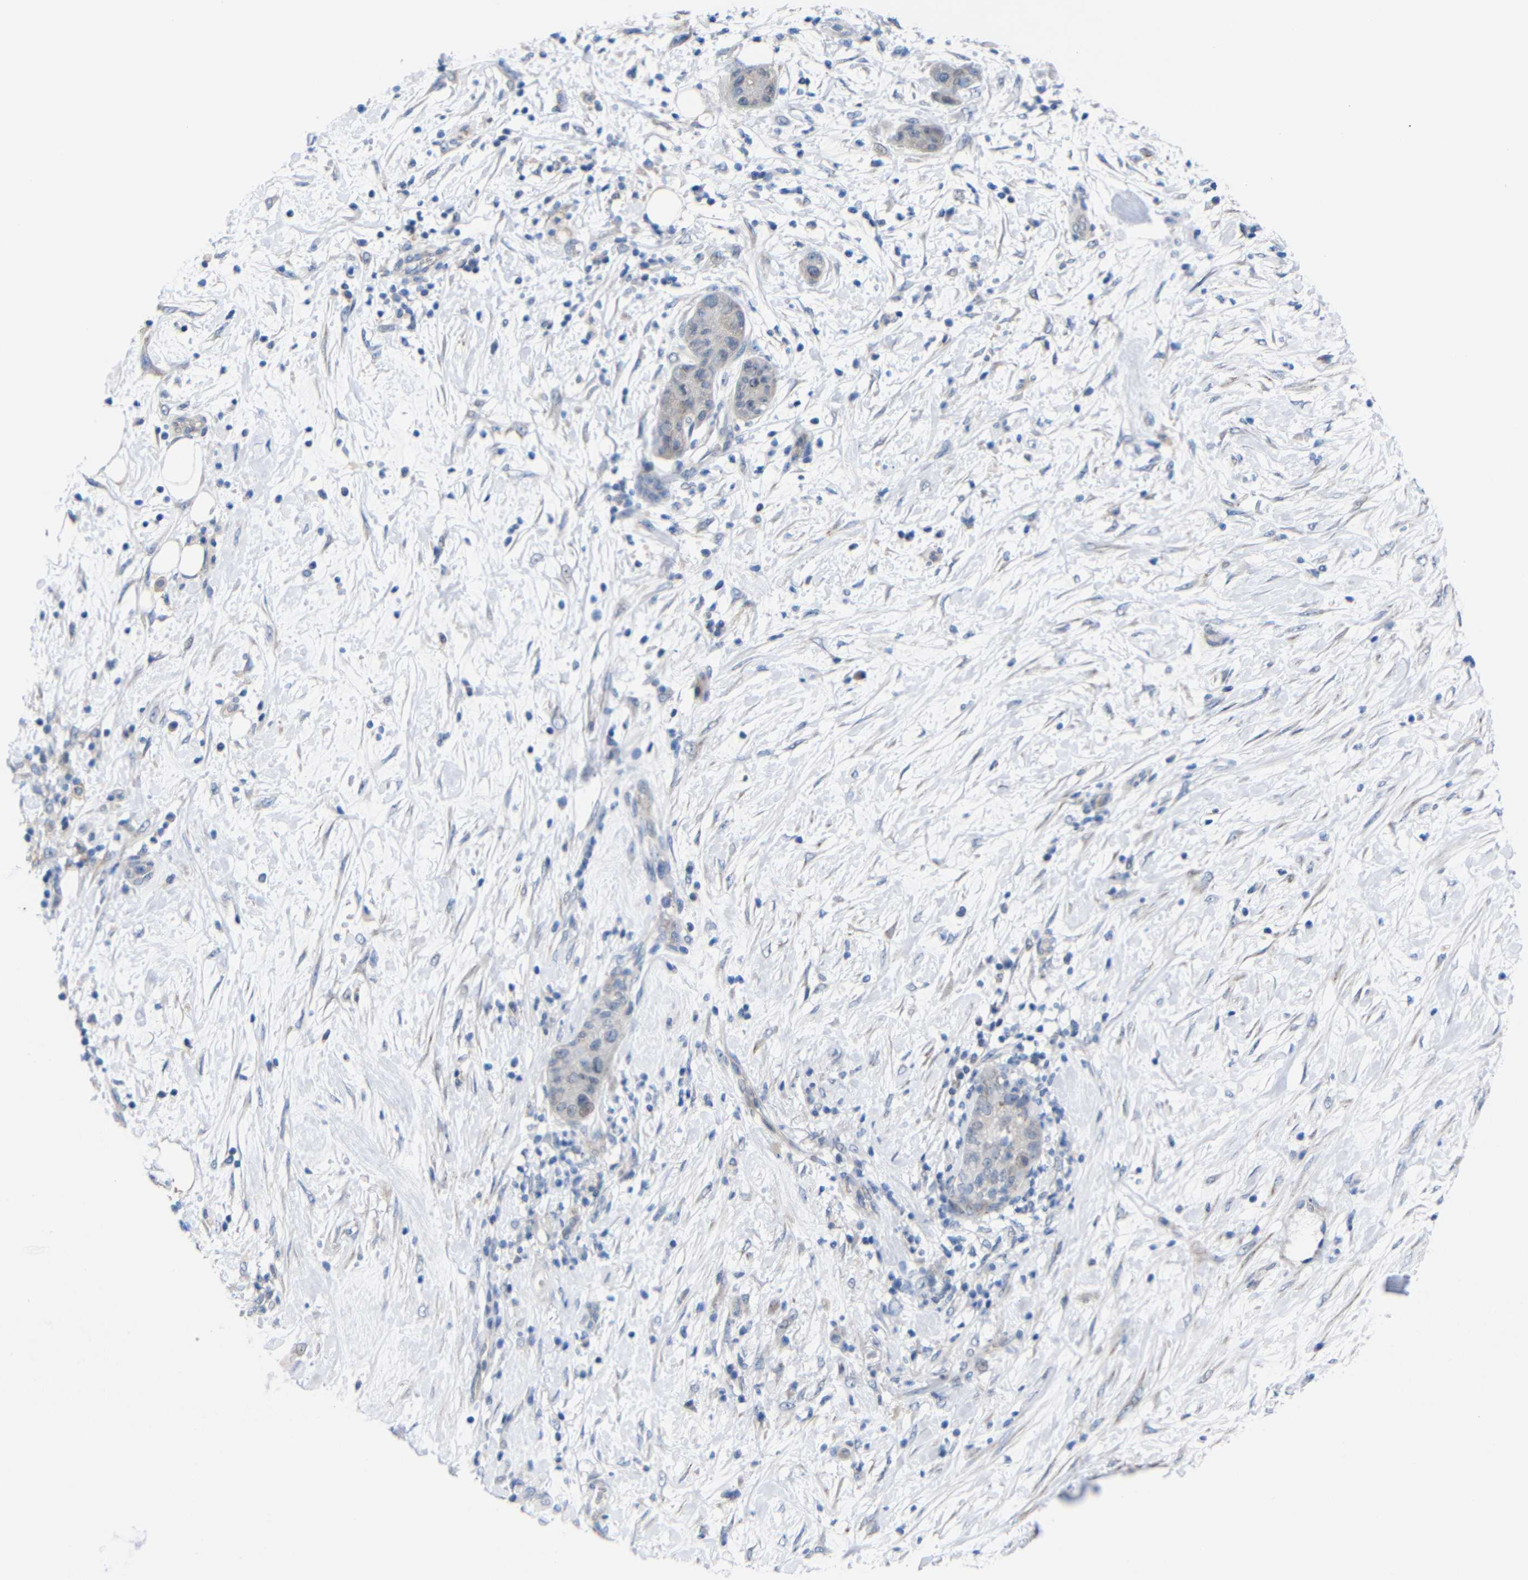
{"staining": {"intensity": "negative", "quantity": "none", "location": "none"}, "tissue": "pancreatic cancer", "cell_type": "Tumor cells", "image_type": "cancer", "snomed": [{"axis": "morphology", "description": "Adenocarcinoma, NOS"}, {"axis": "topography", "description": "Pancreas"}], "caption": "There is no significant staining in tumor cells of pancreatic cancer (adenocarcinoma).", "gene": "CMTM1", "patient": {"sex": "female", "age": 78}}